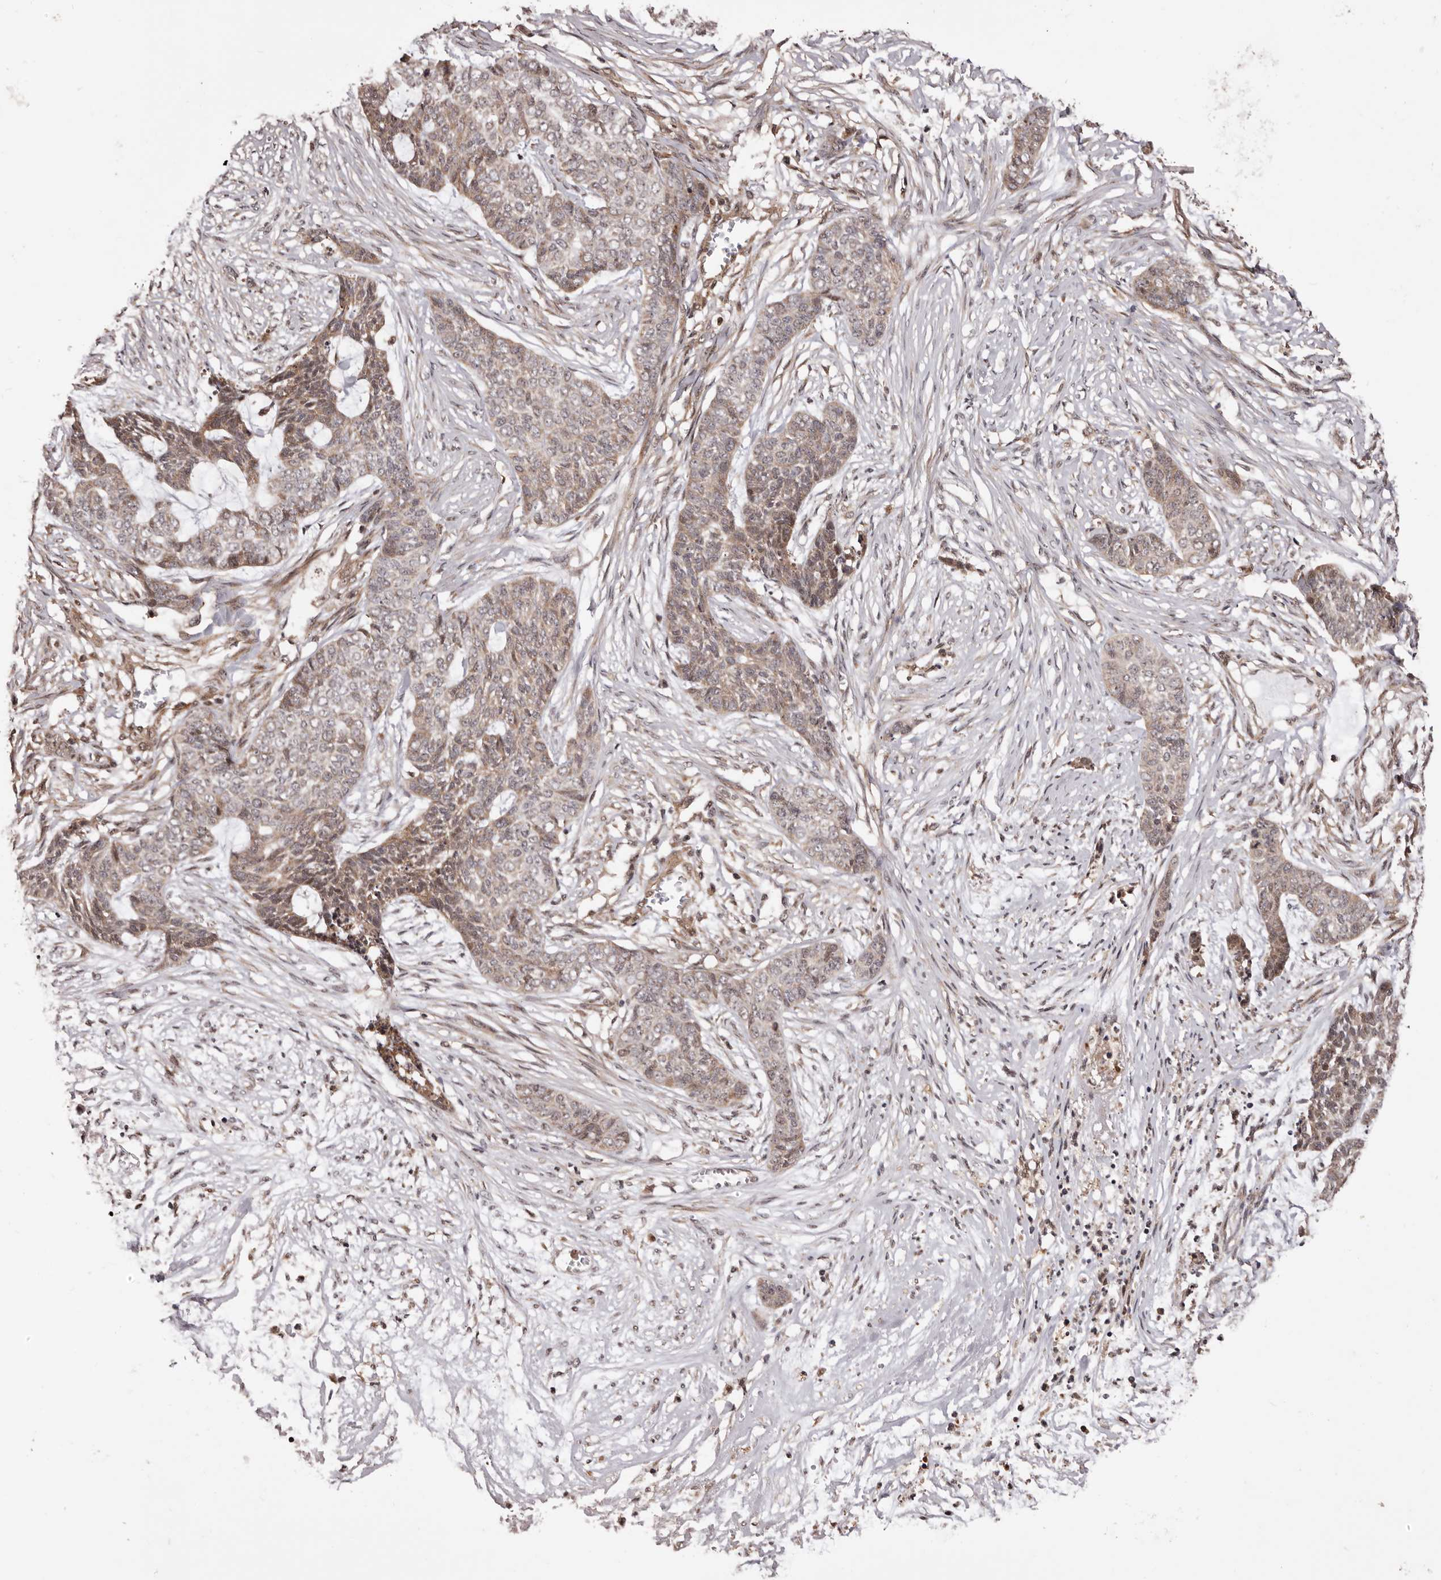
{"staining": {"intensity": "weak", "quantity": "25%-75%", "location": "cytoplasmic/membranous"}, "tissue": "skin cancer", "cell_type": "Tumor cells", "image_type": "cancer", "snomed": [{"axis": "morphology", "description": "Basal cell carcinoma"}, {"axis": "topography", "description": "Skin"}], "caption": "This image shows immunohistochemistry staining of basal cell carcinoma (skin), with low weak cytoplasmic/membranous expression in approximately 25%-75% of tumor cells.", "gene": "ZCCHC7", "patient": {"sex": "female", "age": 64}}